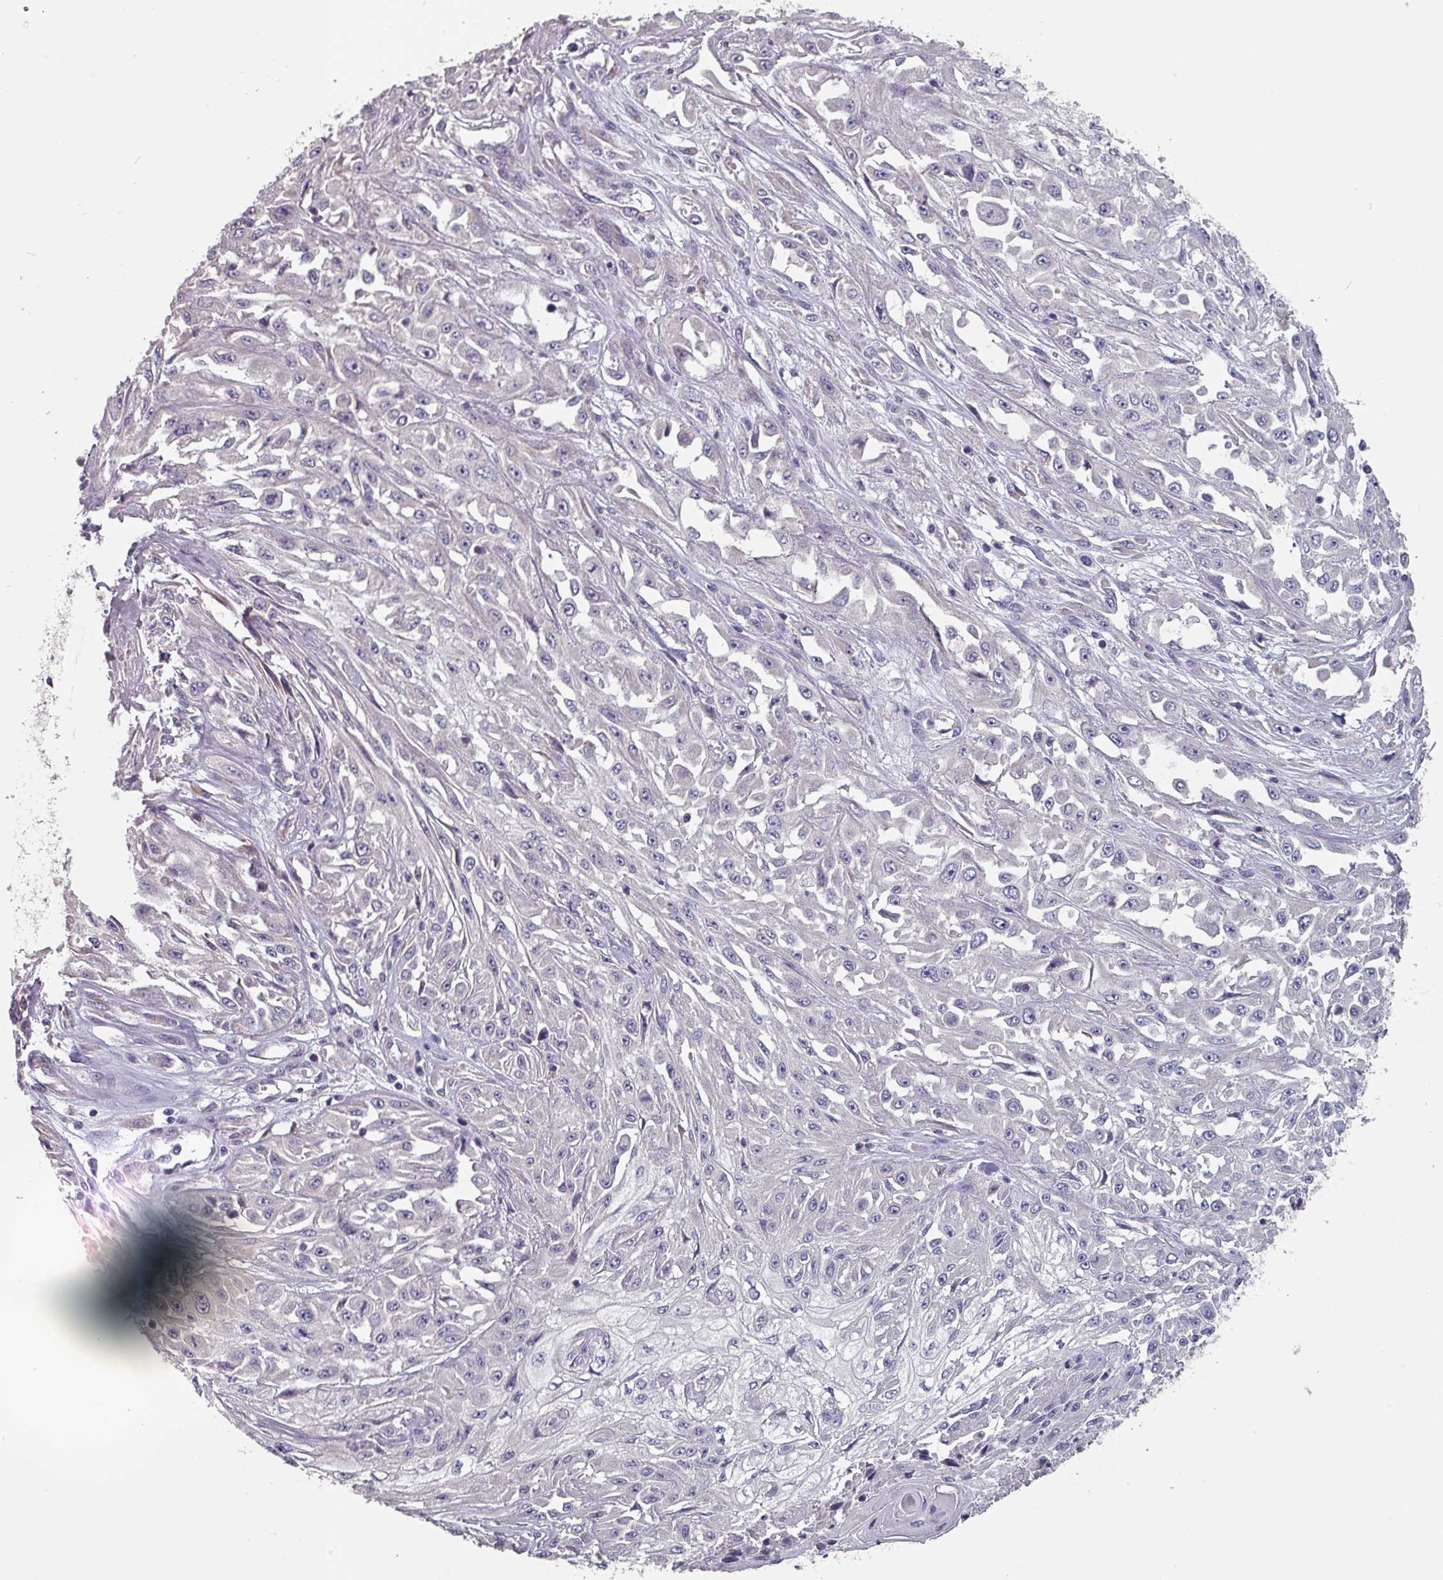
{"staining": {"intensity": "negative", "quantity": "none", "location": "none"}, "tissue": "skin cancer", "cell_type": "Tumor cells", "image_type": "cancer", "snomed": [{"axis": "morphology", "description": "Squamous cell carcinoma, NOS"}, {"axis": "morphology", "description": "Squamous cell carcinoma, metastatic, NOS"}, {"axis": "topography", "description": "Skin"}, {"axis": "topography", "description": "Lymph node"}], "caption": "Immunohistochemistry of skin cancer demonstrates no positivity in tumor cells. (Stains: DAB (3,3'-diaminobenzidine) immunohistochemistry (IHC) with hematoxylin counter stain, Microscopy: brightfield microscopy at high magnification).", "gene": "PRAMEF8", "patient": {"sex": "male", "age": 75}}